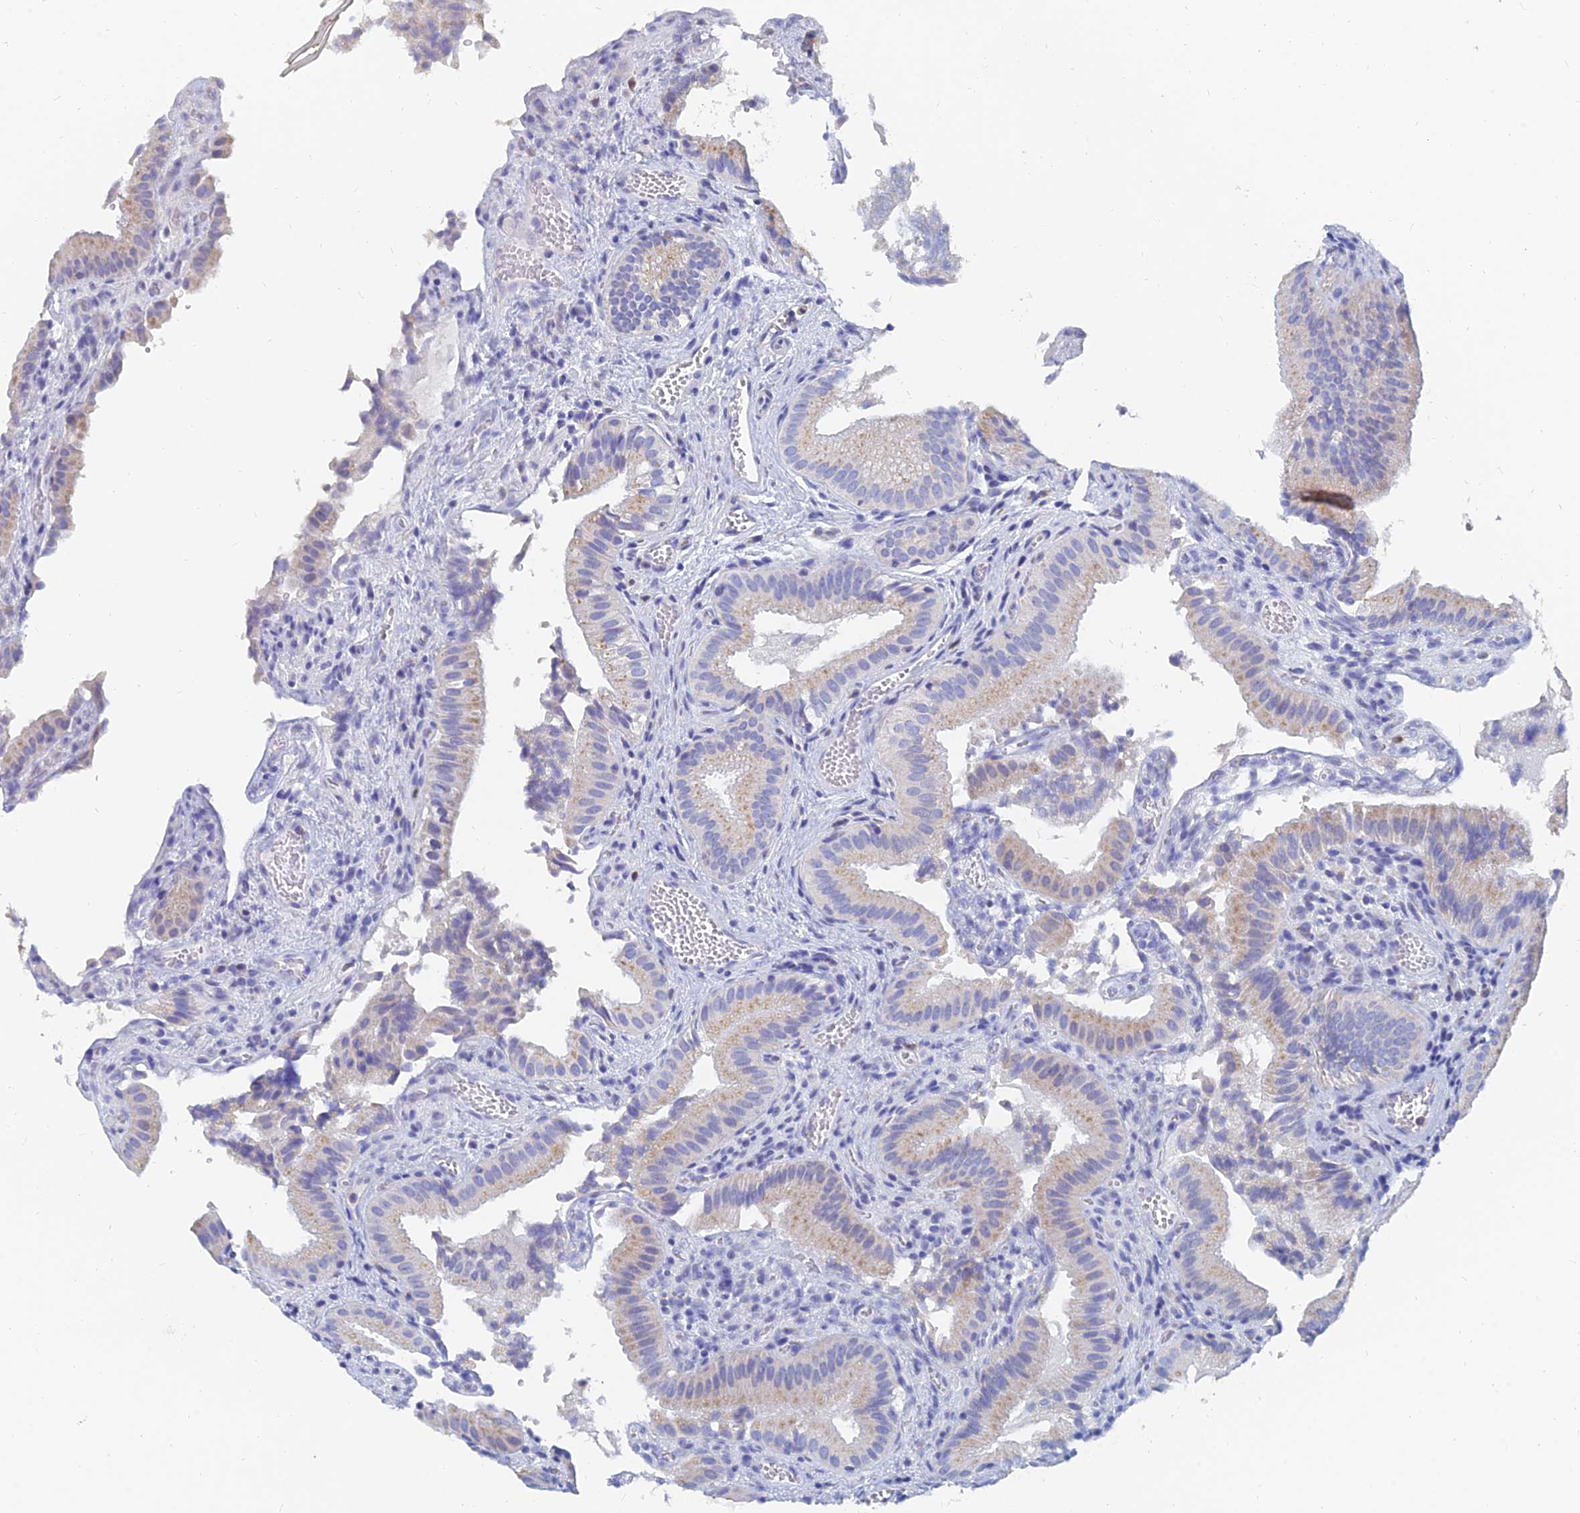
{"staining": {"intensity": "moderate", "quantity": "25%-75%", "location": "cytoplasmic/membranous"}, "tissue": "gallbladder", "cell_type": "Glandular cells", "image_type": "normal", "snomed": [{"axis": "morphology", "description": "Normal tissue, NOS"}, {"axis": "topography", "description": "Gallbladder"}], "caption": "High-power microscopy captured an IHC micrograph of normal gallbladder, revealing moderate cytoplasmic/membranous expression in approximately 25%-75% of glandular cells. Using DAB (brown) and hematoxylin (blue) stains, captured at high magnification using brightfield microscopy.", "gene": "SPNS1", "patient": {"sex": "female", "age": 30}}